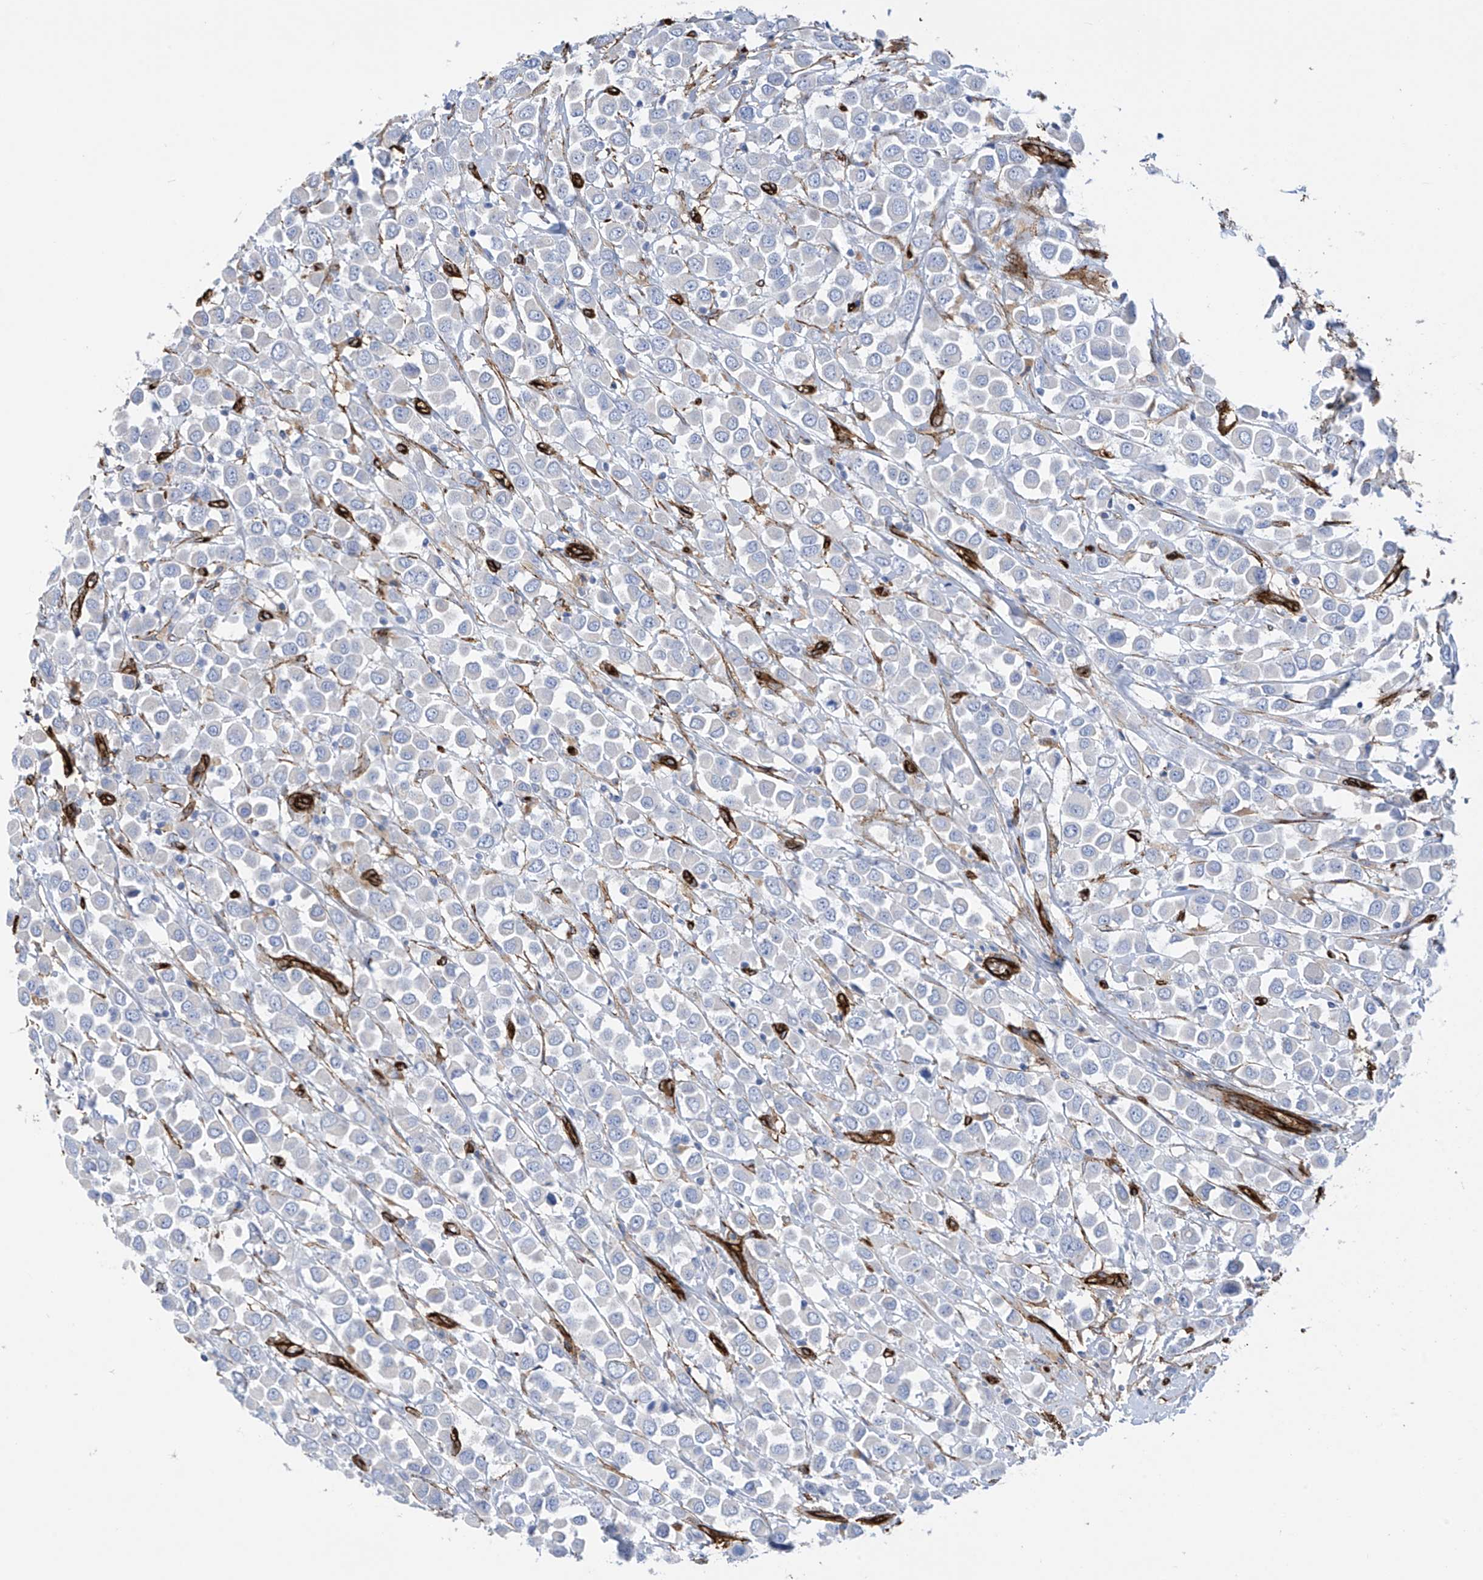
{"staining": {"intensity": "negative", "quantity": "none", "location": "none"}, "tissue": "breast cancer", "cell_type": "Tumor cells", "image_type": "cancer", "snomed": [{"axis": "morphology", "description": "Duct carcinoma"}, {"axis": "topography", "description": "Breast"}], "caption": "There is no significant positivity in tumor cells of breast cancer (intraductal carcinoma).", "gene": "UBTD1", "patient": {"sex": "female", "age": 61}}